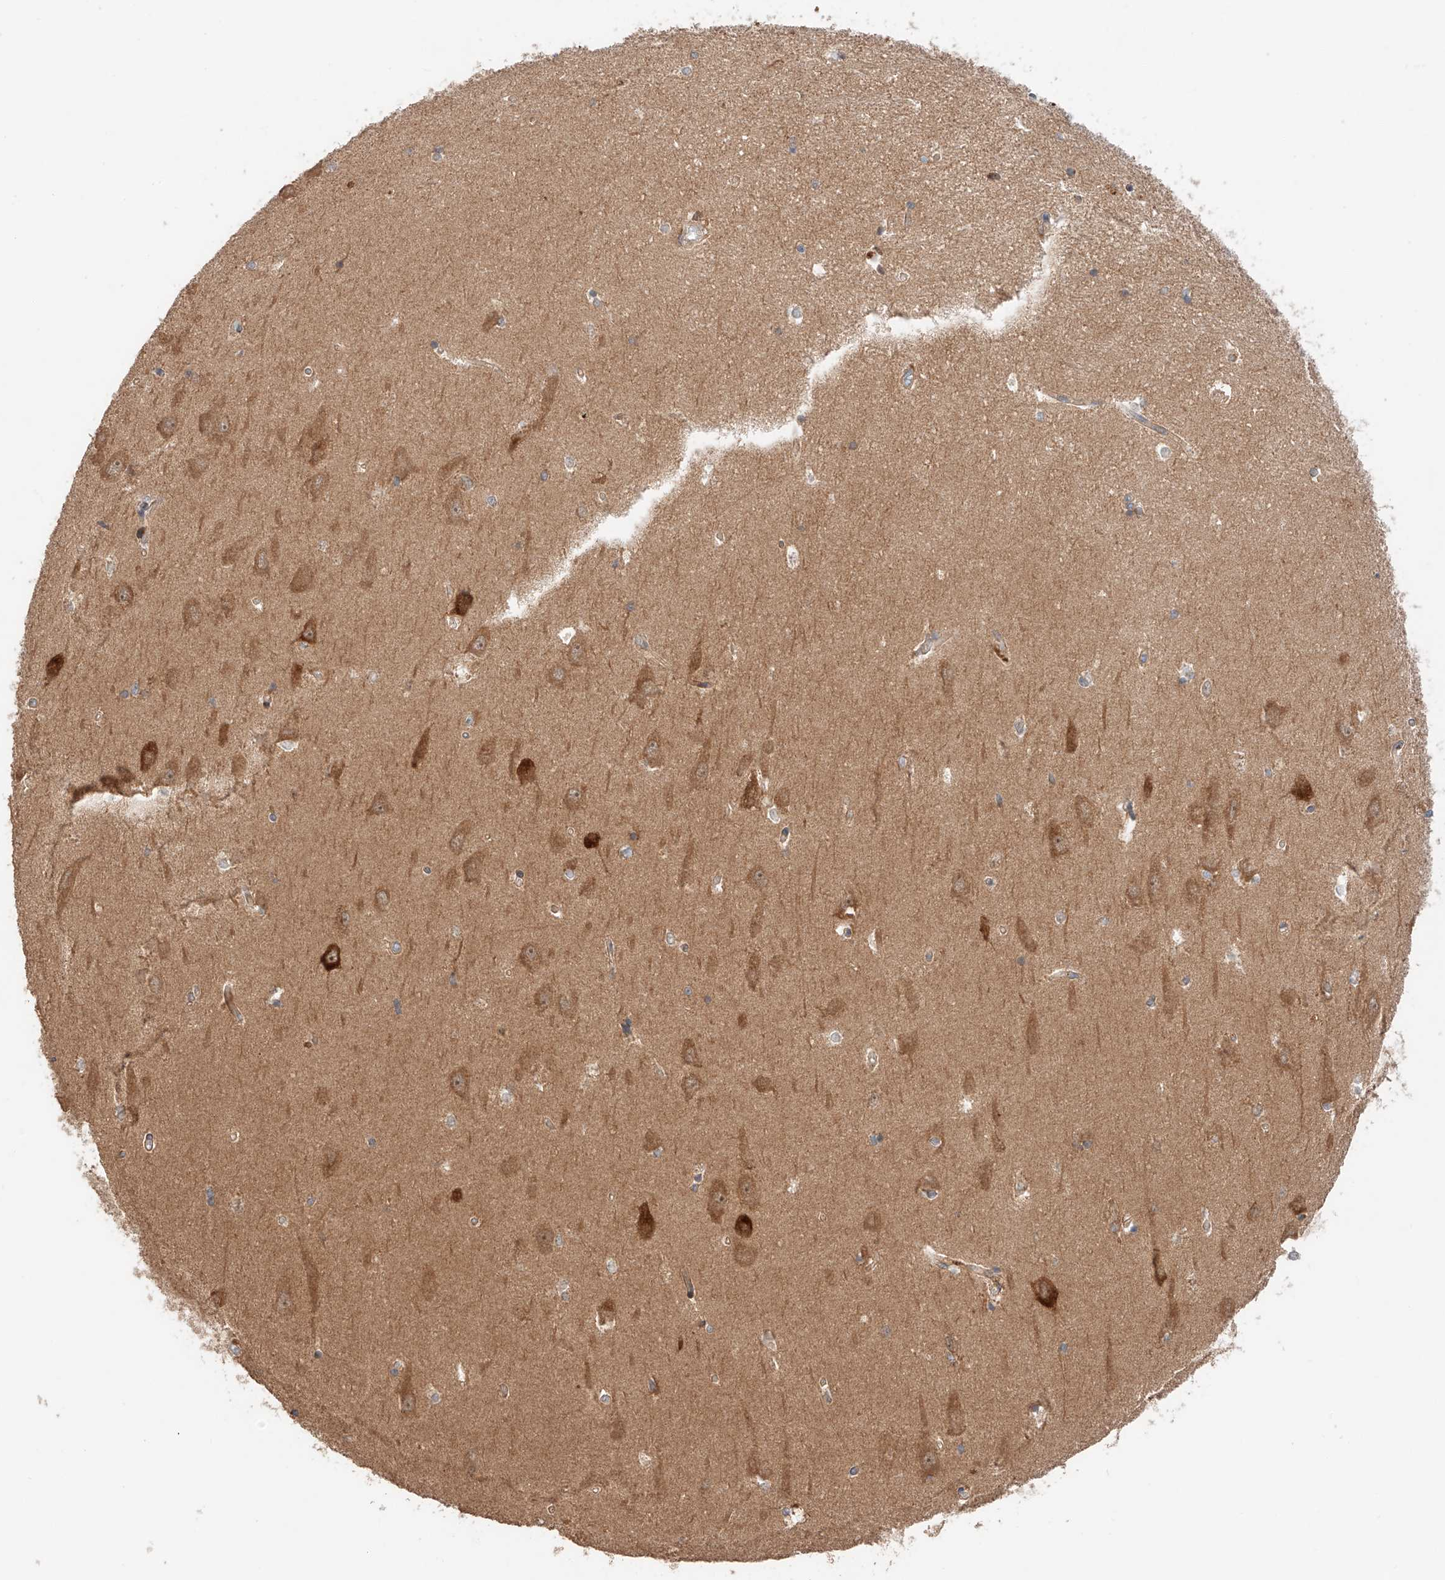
{"staining": {"intensity": "weak", "quantity": "<25%", "location": "cytoplasmic/membranous"}, "tissue": "hippocampus", "cell_type": "Glial cells", "image_type": "normal", "snomed": [{"axis": "morphology", "description": "Normal tissue, NOS"}, {"axis": "topography", "description": "Hippocampus"}], "caption": "Glial cells are negative for protein expression in unremarkable human hippocampus. Nuclei are stained in blue.", "gene": "XPNPEP1", "patient": {"sex": "male", "age": 45}}